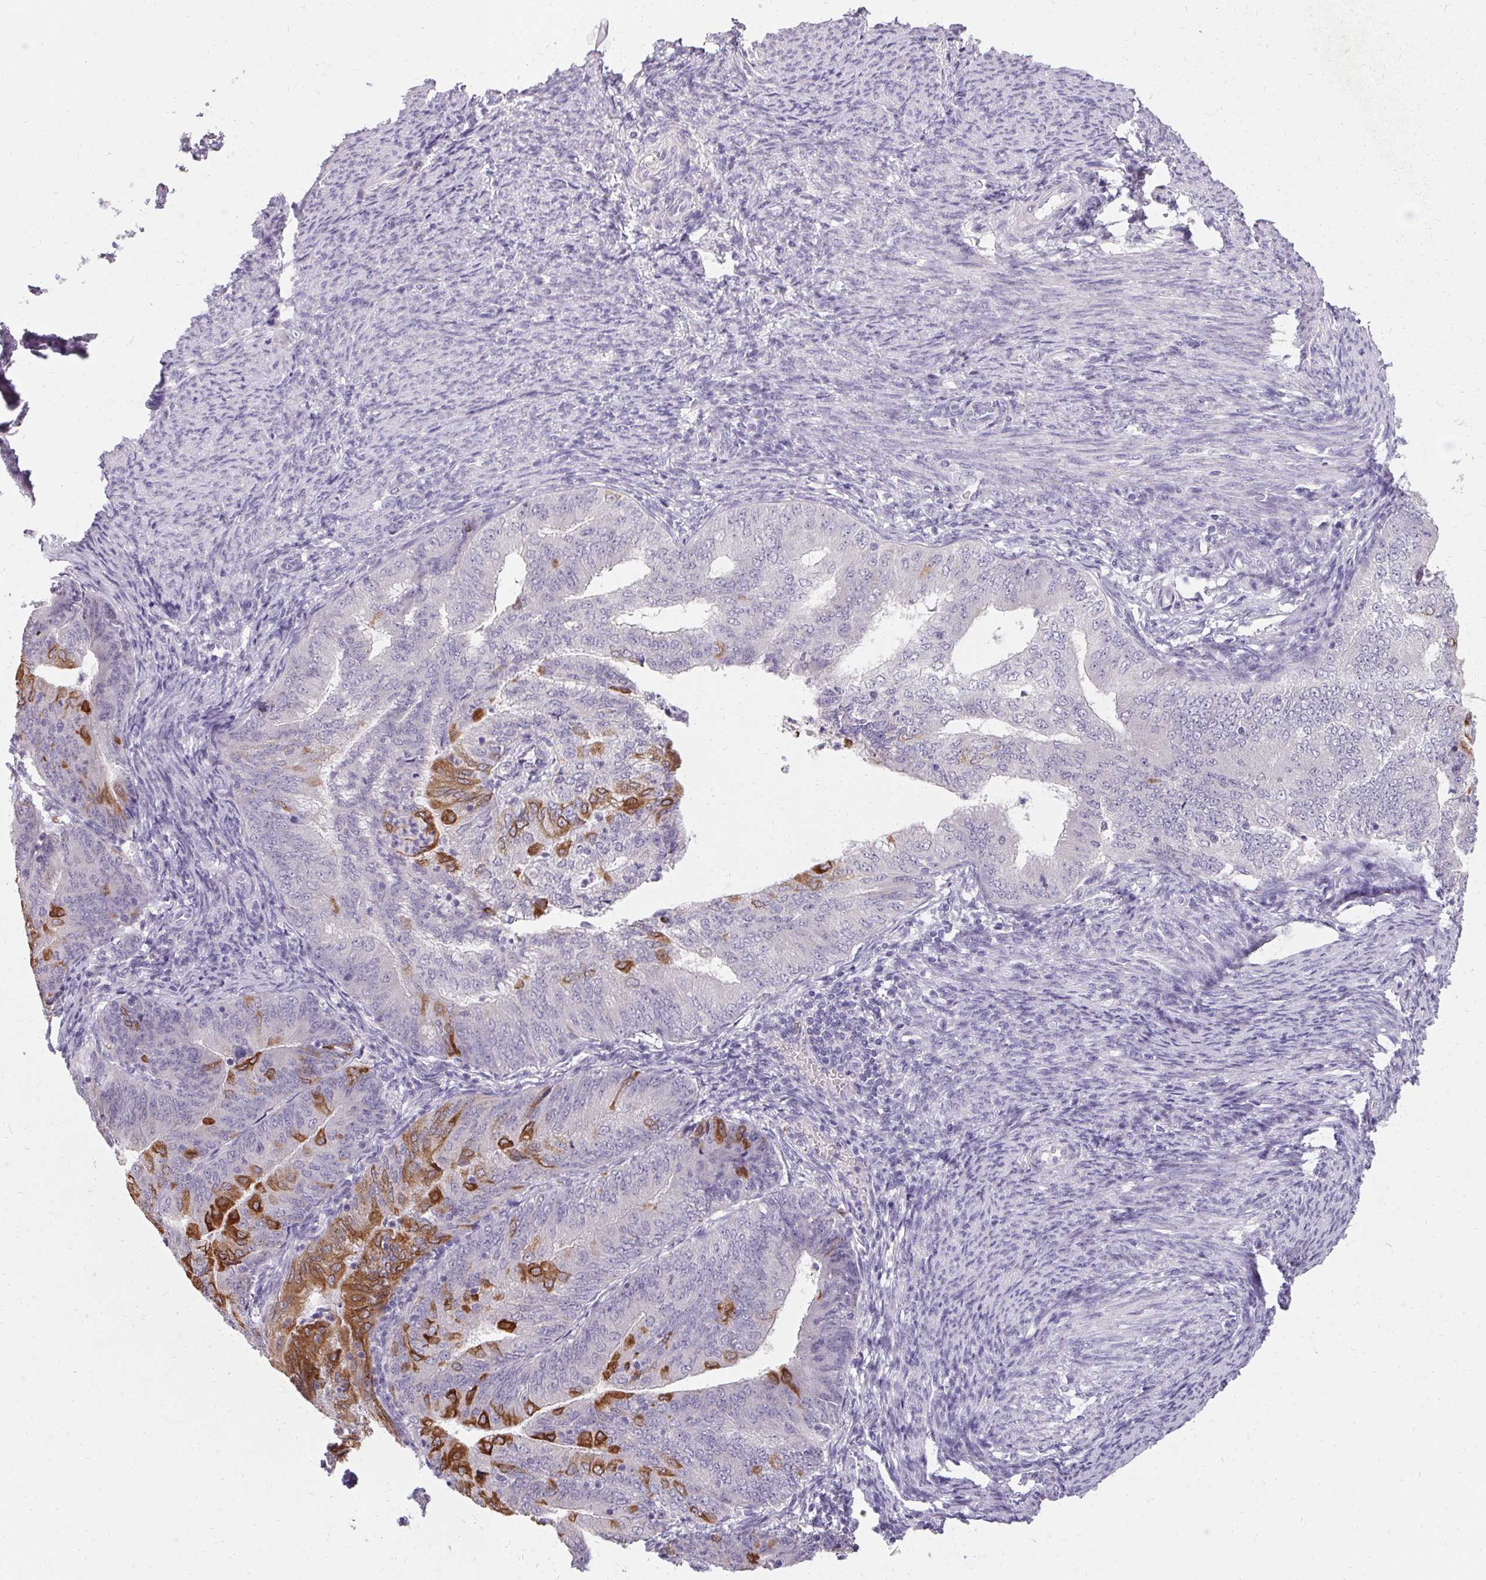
{"staining": {"intensity": "strong", "quantity": "<25%", "location": "cytoplasmic/membranous"}, "tissue": "endometrial cancer", "cell_type": "Tumor cells", "image_type": "cancer", "snomed": [{"axis": "morphology", "description": "Adenocarcinoma, NOS"}, {"axis": "topography", "description": "Endometrium"}], "caption": "Adenocarcinoma (endometrial) stained with immunohistochemistry exhibits strong cytoplasmic/membranous positivity in about <25% of tumor cells.", "gene": "HSD17B3", "patient": {"sex": "female", "age": 57}}